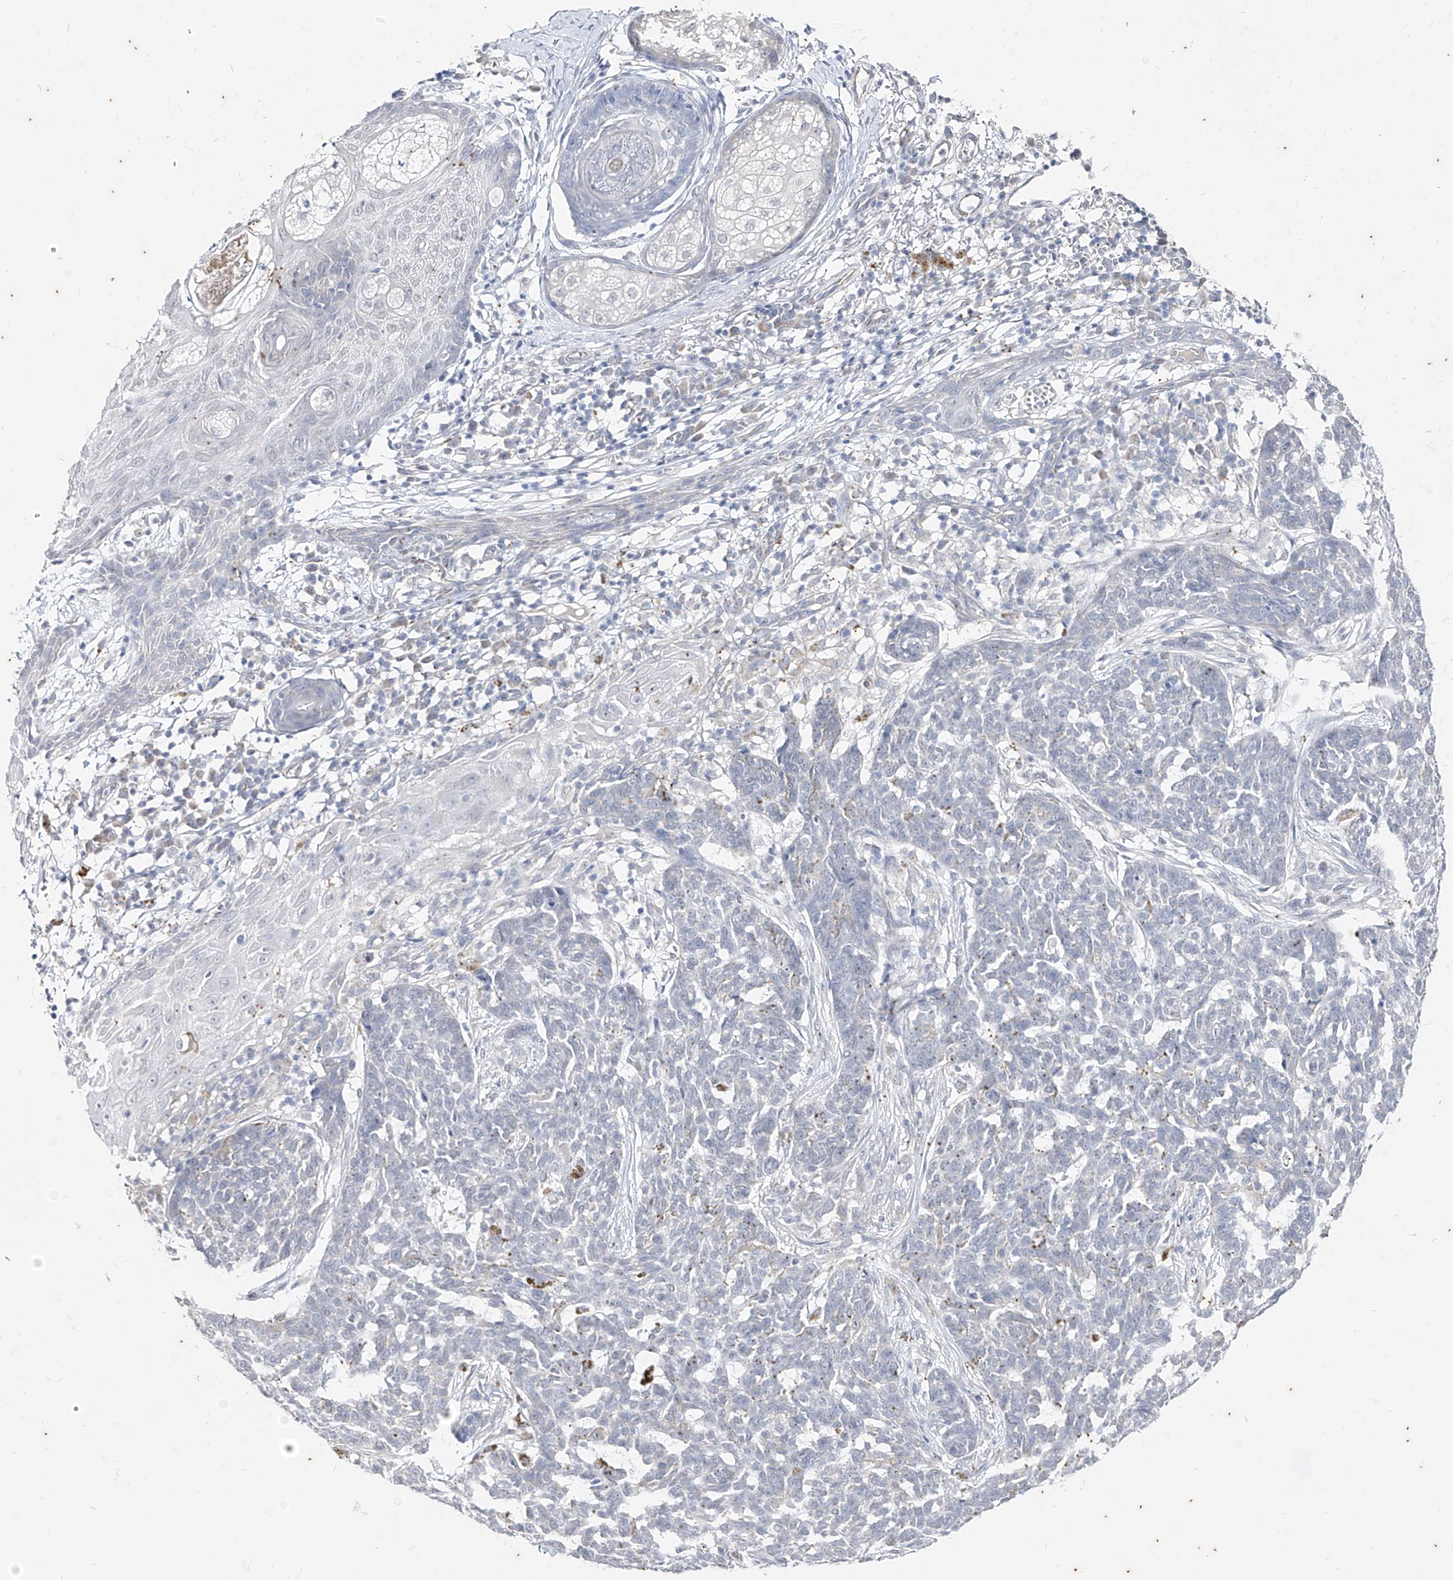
{"staining": {"intensity": "negative", "quantity": "none", "location": "none"}, "tissue": "skin cancer", "cell_type": "Tumor cells", "image_type": "cancer", "snomed": [{"axis": "morphology", "description": "Basal cell carcinoma"}, {"axis": "topography", "description": "Skin"}], "caption": "A photomicrograph of human skin cancer (basal cell carcinoma) is negative for staining in tumor cells. (DAB immunohistochemistry (IHC) visualized using brightfield microscopy, high magnification).", "gene": "PHF20L1", "patient": {"sex": "male", "age": 85}}